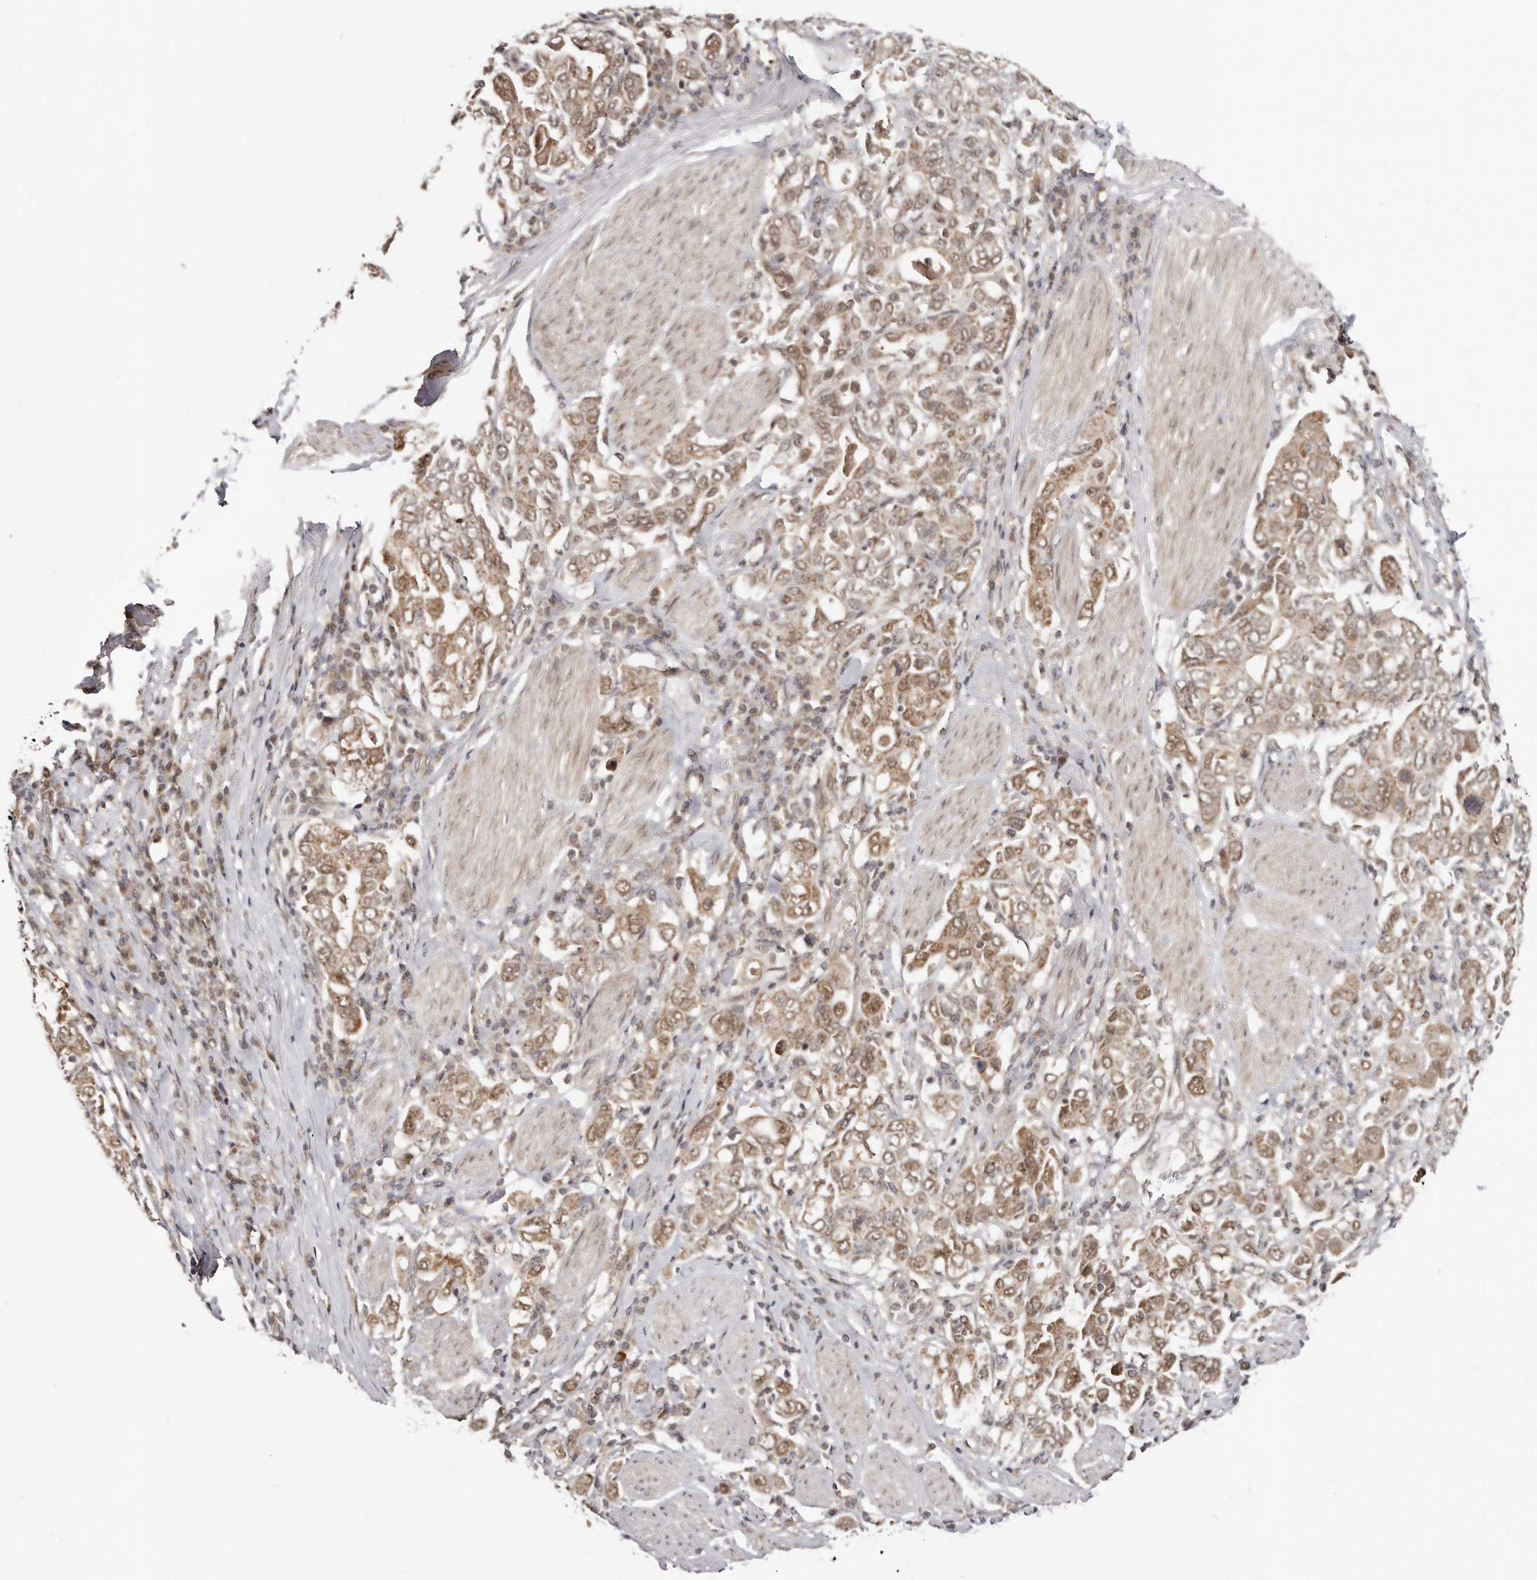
{"staining": {"intensity": "moderate", "quantity": ">75%", "location": "cytoplasmic/membranous,nuclear"}, "tissue": "stomach cancer", "cell_type": "Tumor cells", "image_type": "cancer", "snomed": [{"axis": "morphology", "description": "Adenocarcinoma, NOS"}, {"axis": "topography", "description": "Stomach, upper"}], "caption": "Tumor cells demonstrate medium levels of moderate cytoplasmic/membranous and nuclear positivity in about >75% of cells in stomach cancer (adenocarcinoma).", "gene": "MED8", "patient": {"sex": "male", "age": 62}}